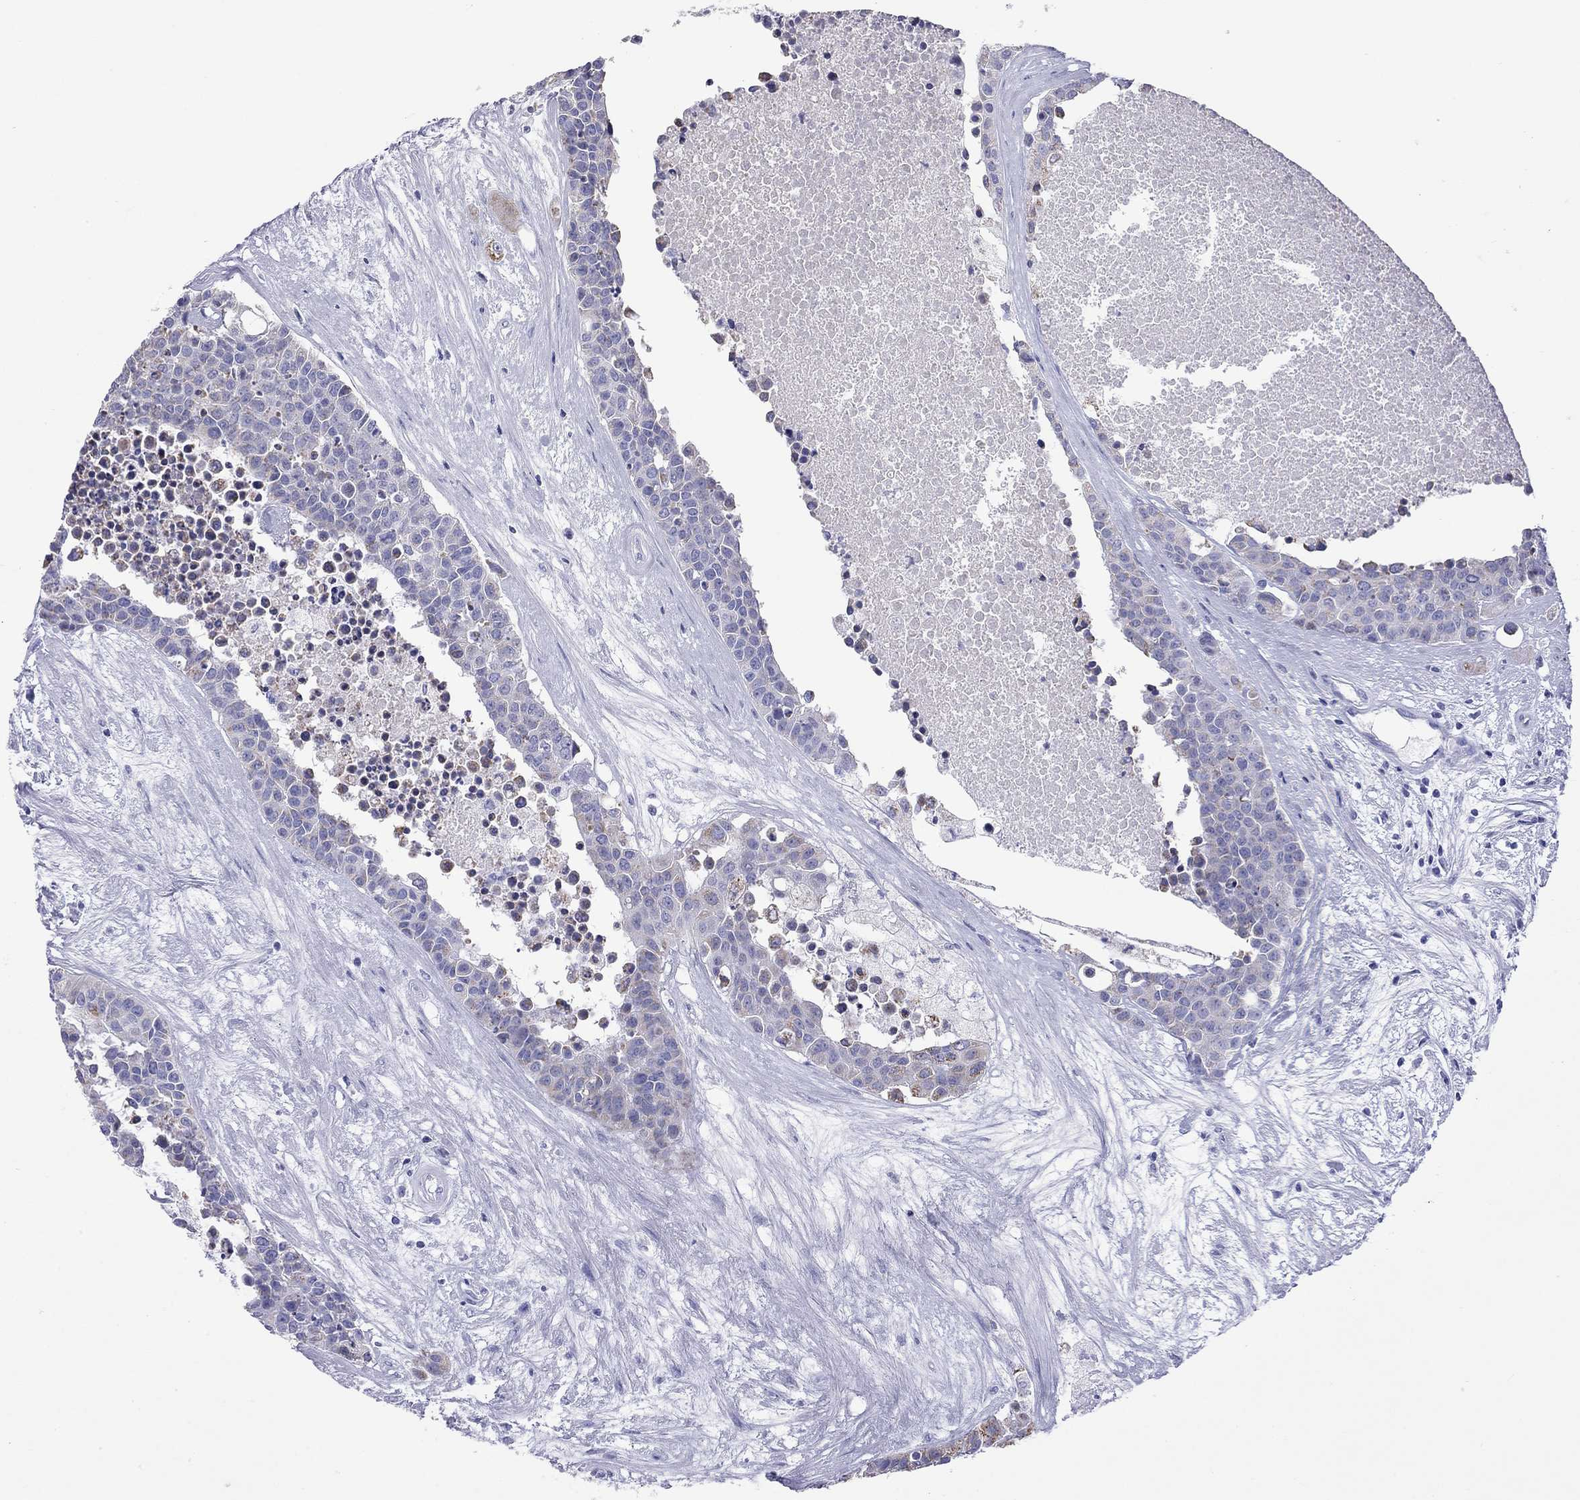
{"staining": {"intensity": "weak", "quantity": "<25%", "location": "cytoplasmic/membranous"}, "tissue": "carcinoid", "cell_type": "Tumor cells", "image_type": "cancer", "snomed": [{"axis": "morphology", "description": "Carcinoid, malignant, NOS"}, {"axis": "topography", "description": "Colon"}], "caption": "This is an immunohistochemistry (IHC) histopathology image of human carcinoid (malignant). There is no staining in tumor cells.", "gene": "DPY19L2", "patient": {"sex": "male", "age": 81}}